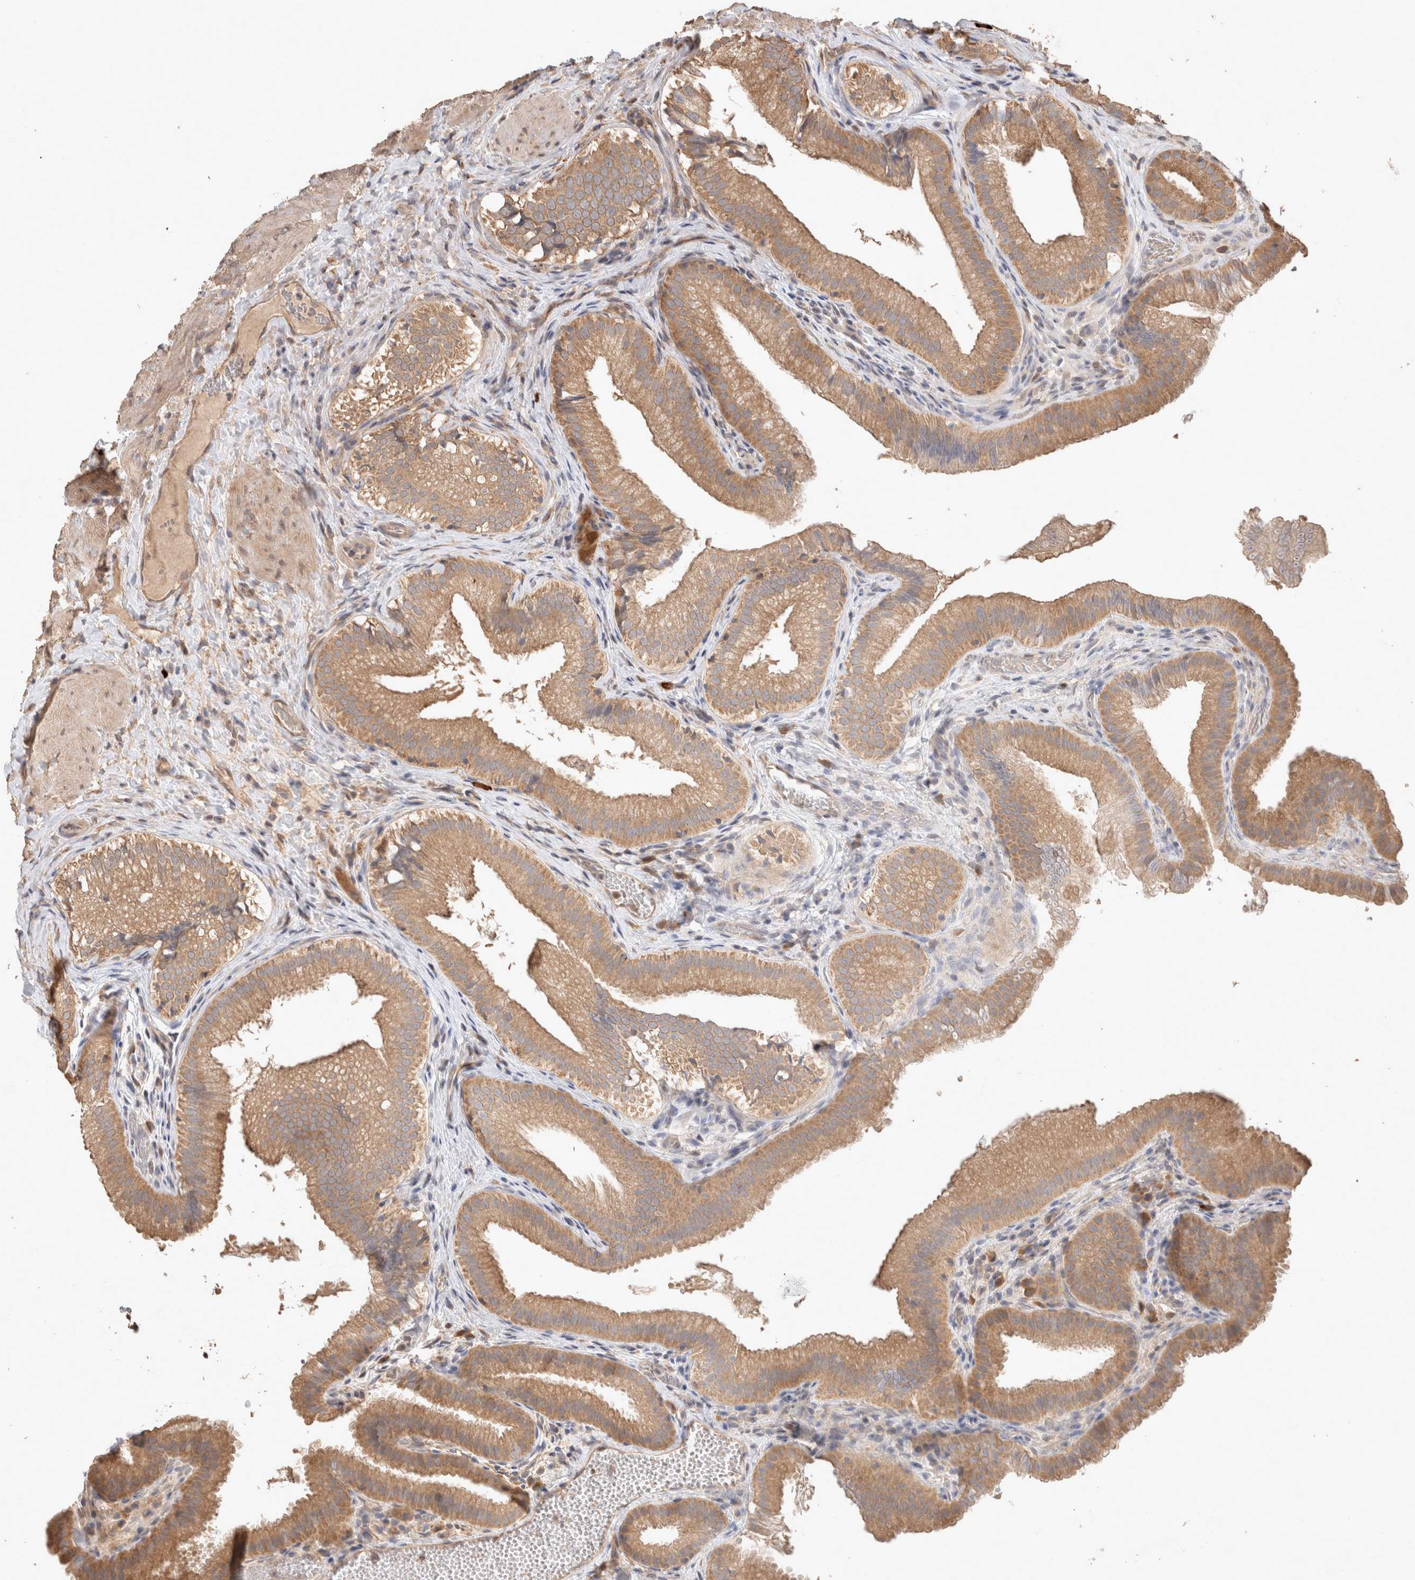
{"staining": {"intensity": "moderate", "quantity": ">75%", "location": "cytoplasmic/membranous"}, "tissue": "gallbladder", "cell_type": "Glandular cells", "image_type": "normal", "snomed": [{"axis": "morphology", "description": "Normal tissue, NOS"}, {"axis": "topography", "description": "Gallbladder"}], "caption": "Gallbladder stained for a protein (brown) displays moderate cytoplasmic/membranous positive positivity in about >75% of glandular cells.", "gene": "HROB", "patient": {"sex": "female", "age": 30}}